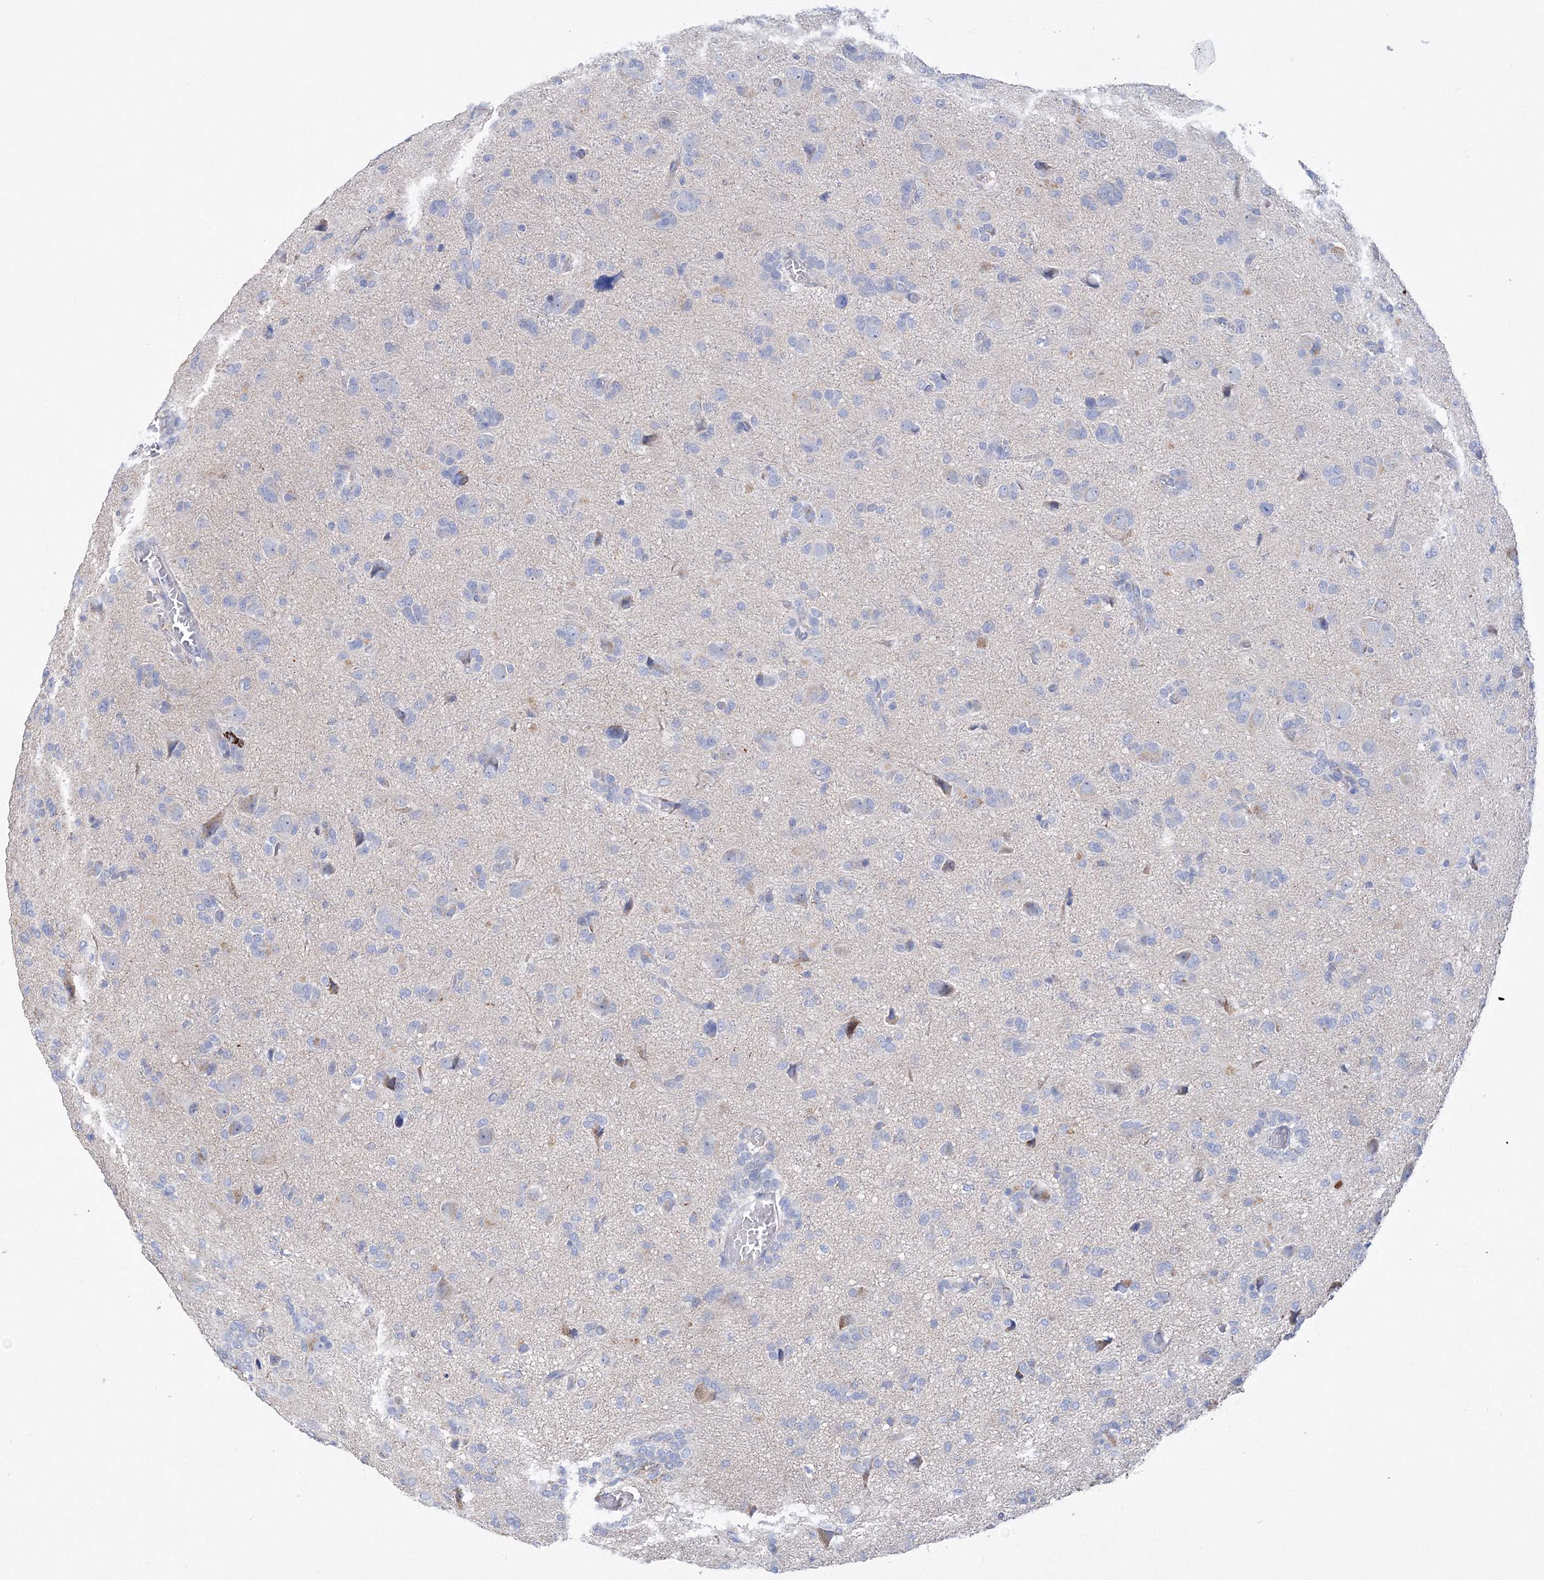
{"staining": {"intensity": "negative", "quantity": "none", "location": "none"}, "tissue": "glioma", "cell_type": "Tumor cells", "image_type": "cancer", "snomed": [{"axis": "morphology", "description": "Glioma, malignant, High grade"}, {"axis": "topography", "description": "Brain"}], "caption": "Tumor cells show no significant expression in high-grade glioma (malignant).", "gene": "MERTK", "patient": {"sex": "female", "age": 59}}